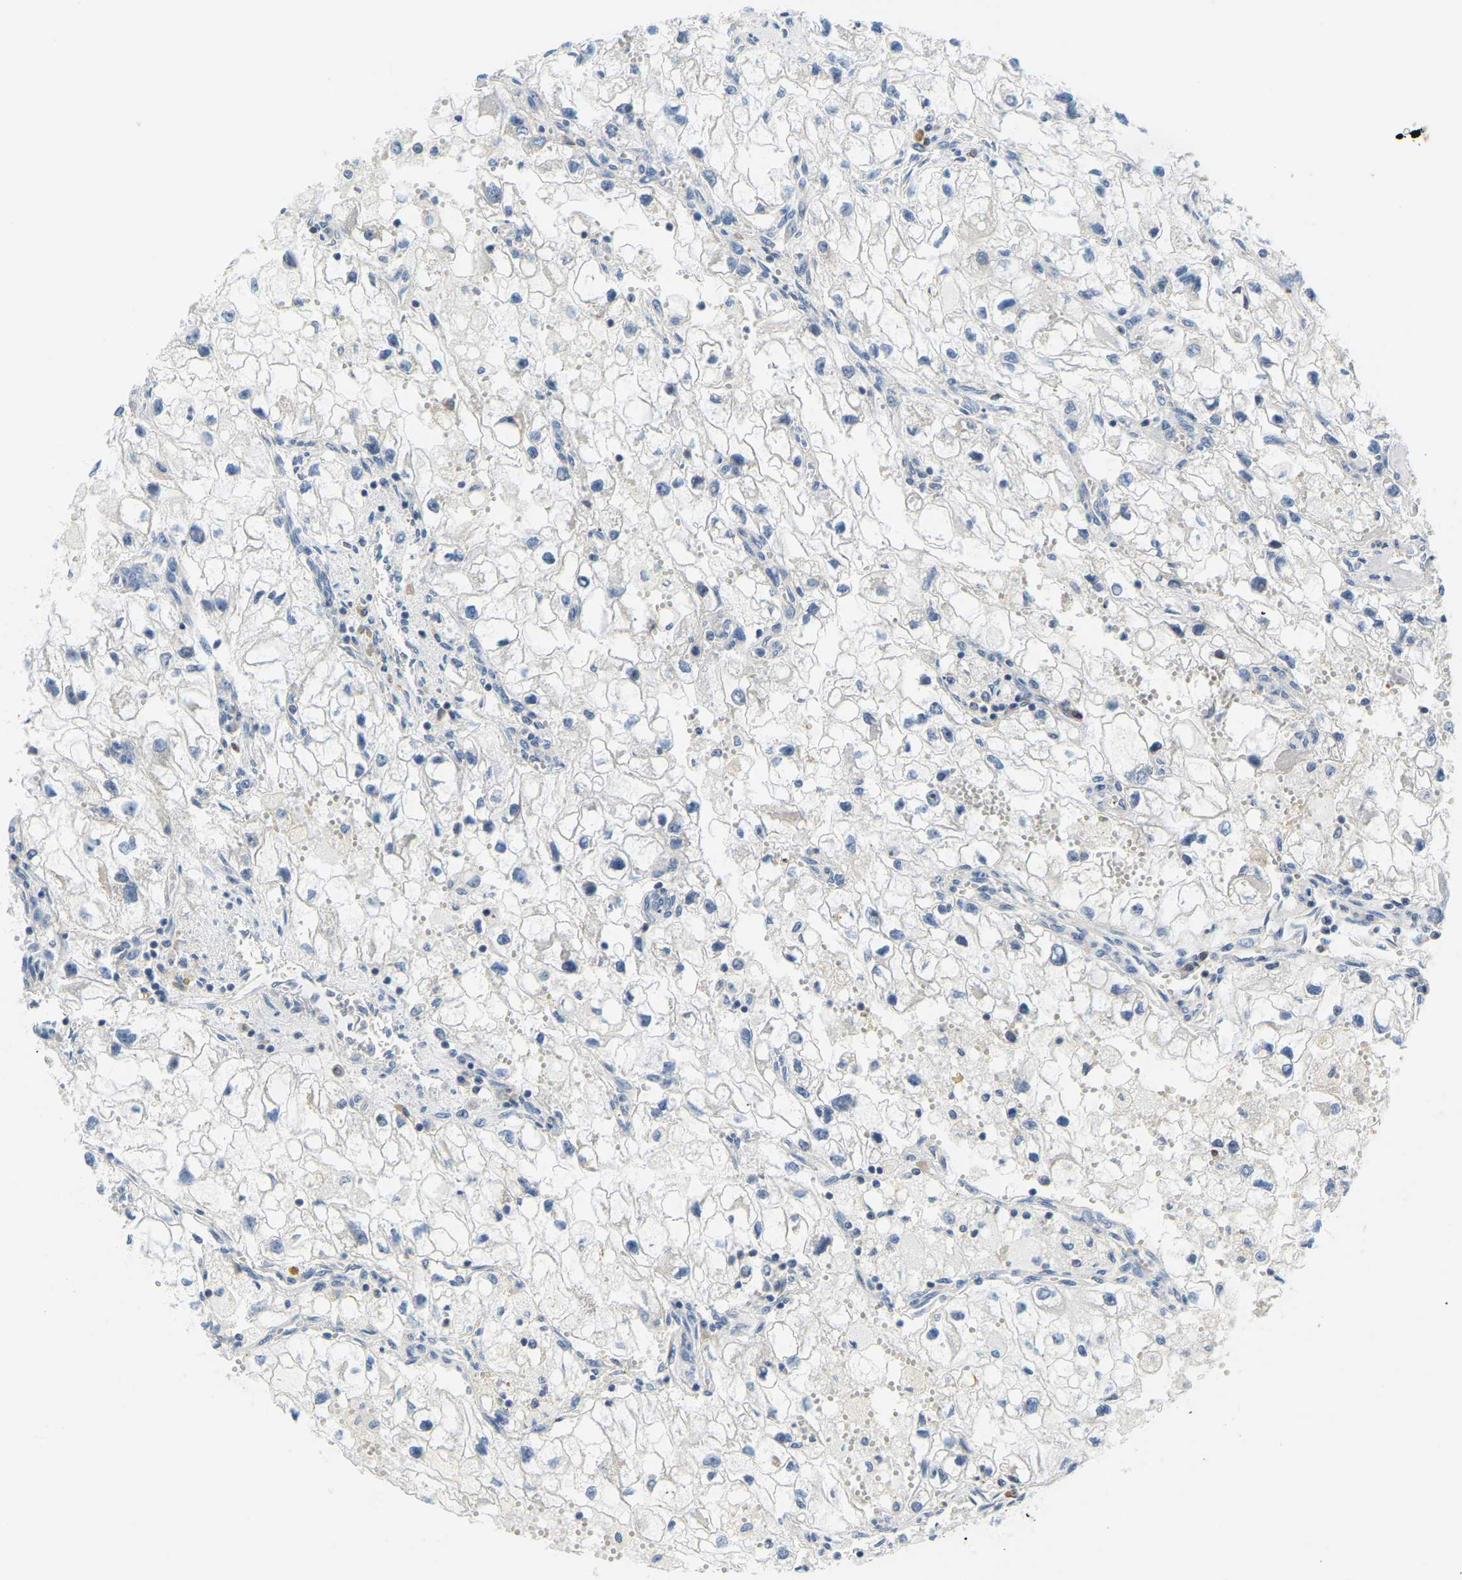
{"staining": {"intensity": "negative", "quantity": "none", "location": "none"}, "tissue": "renal cancer", "cell_type": "Tumor cells", "image_type": "cancer", "snomed": [{"axis": "morphology", "description": "Adenocarcinoma, NOS"}, {"axis": "topography", "description": "Kidney"}], "caption": "Immunohistochemistry (IHC) photomicrograph of adenocarcinoma (renal) stained for a protein (brown), which shows no staining in tumor cells. (DAB immunohistochemistry with hematoxylin counter stain).", "gene": "RRP1", "patient": {"sex": "female", "age": 70}}